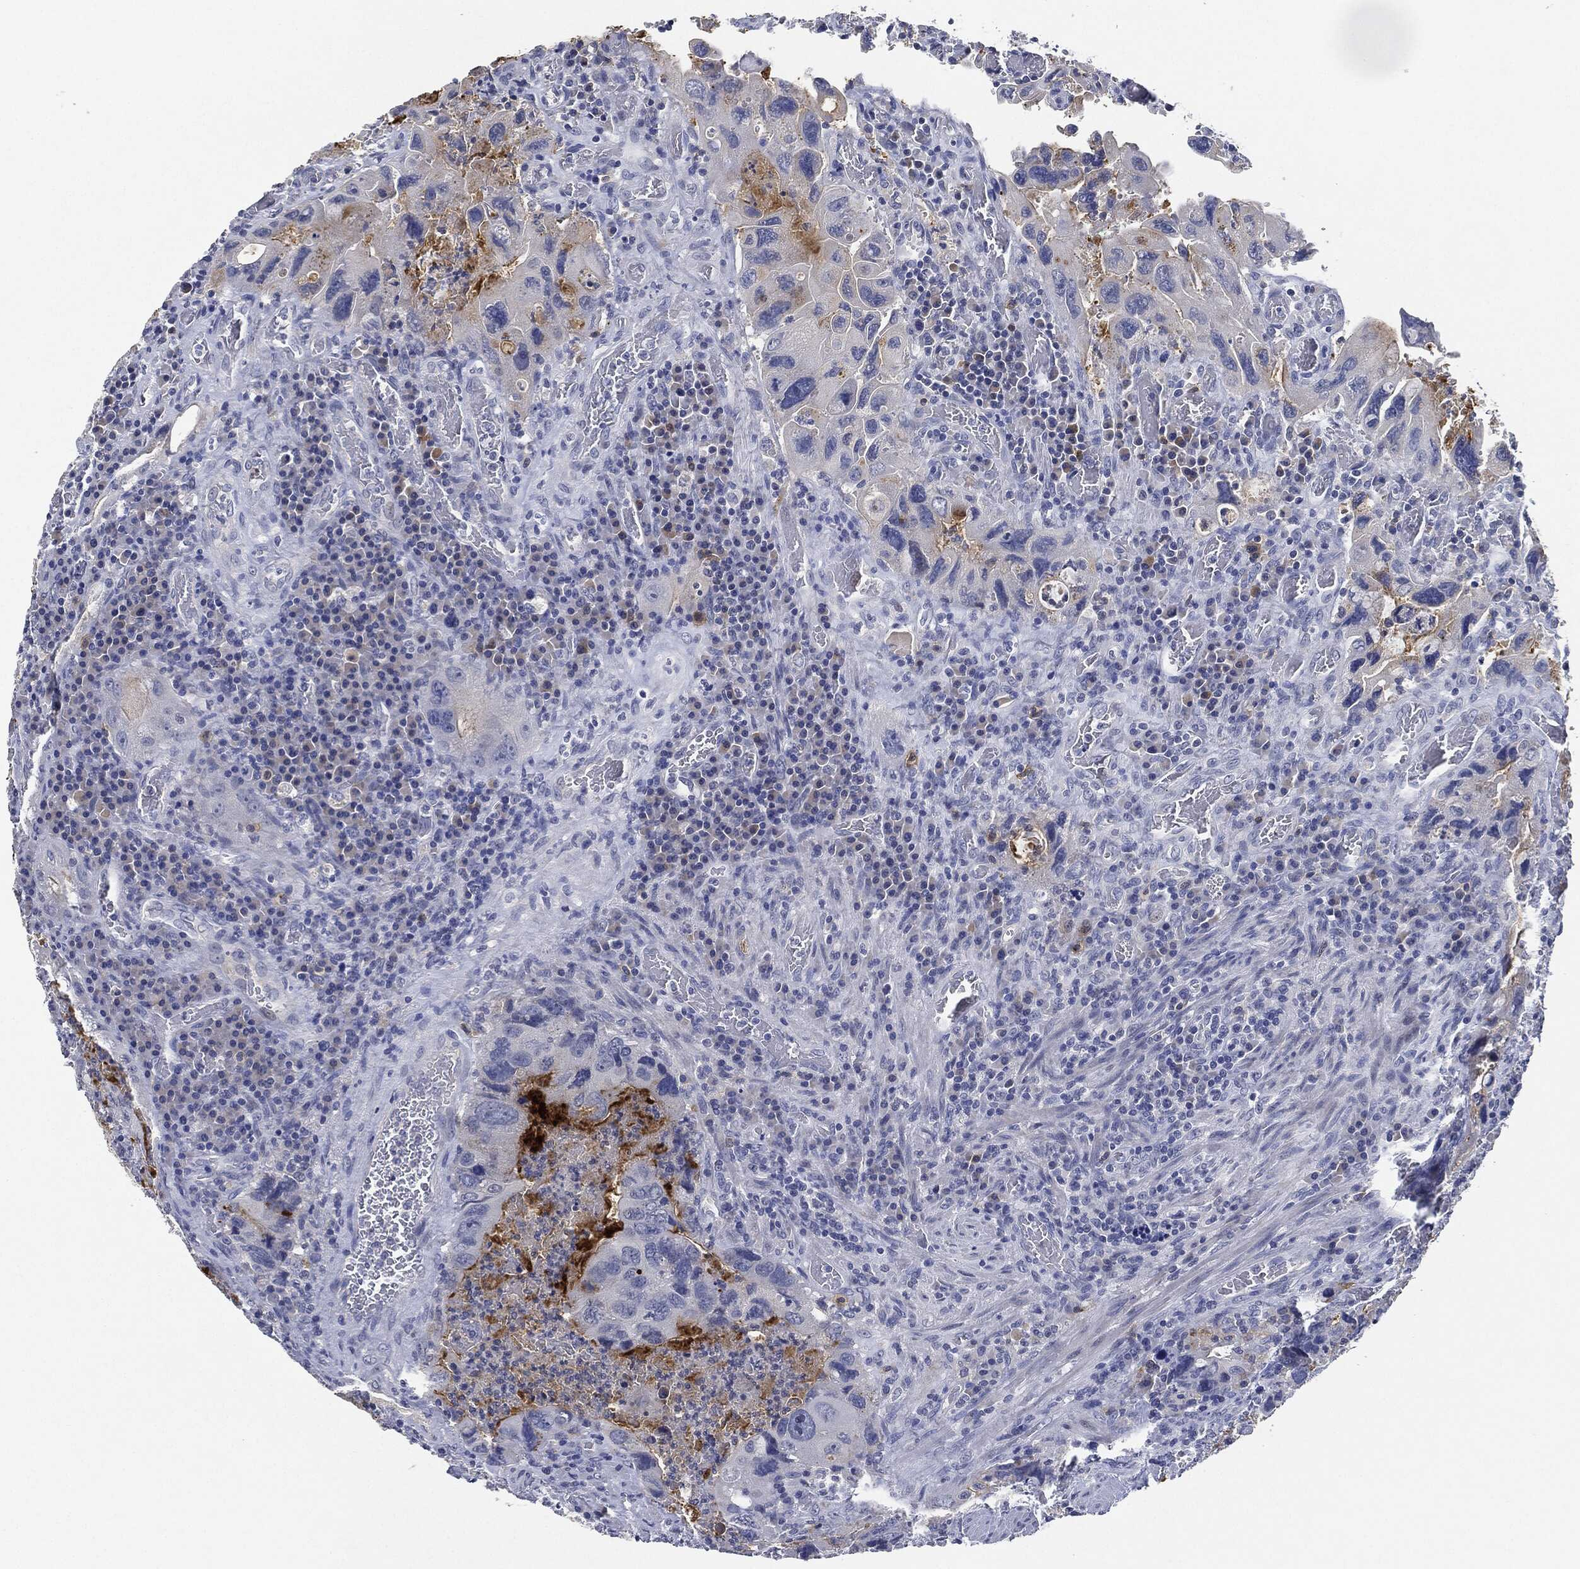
{"staining": {"intensity": "negative", "quantity": "none", "location": "none"}, "tissue": "colorectal cancer", "cell_type": "Tumor cells", "image_type": "cancer", "snomed": [{"axis": "morphology", "description": "Adenocarcinoma, NOS"}, {"axis": "topography", "description": "Rectum"}], "caption": "A photomicrograph of human colorectal cancer (adenocarcinoma) is negative for staining in tumor cells.", "gene": "NTRK1", "patient": {"sex": "male", "age": 62}}